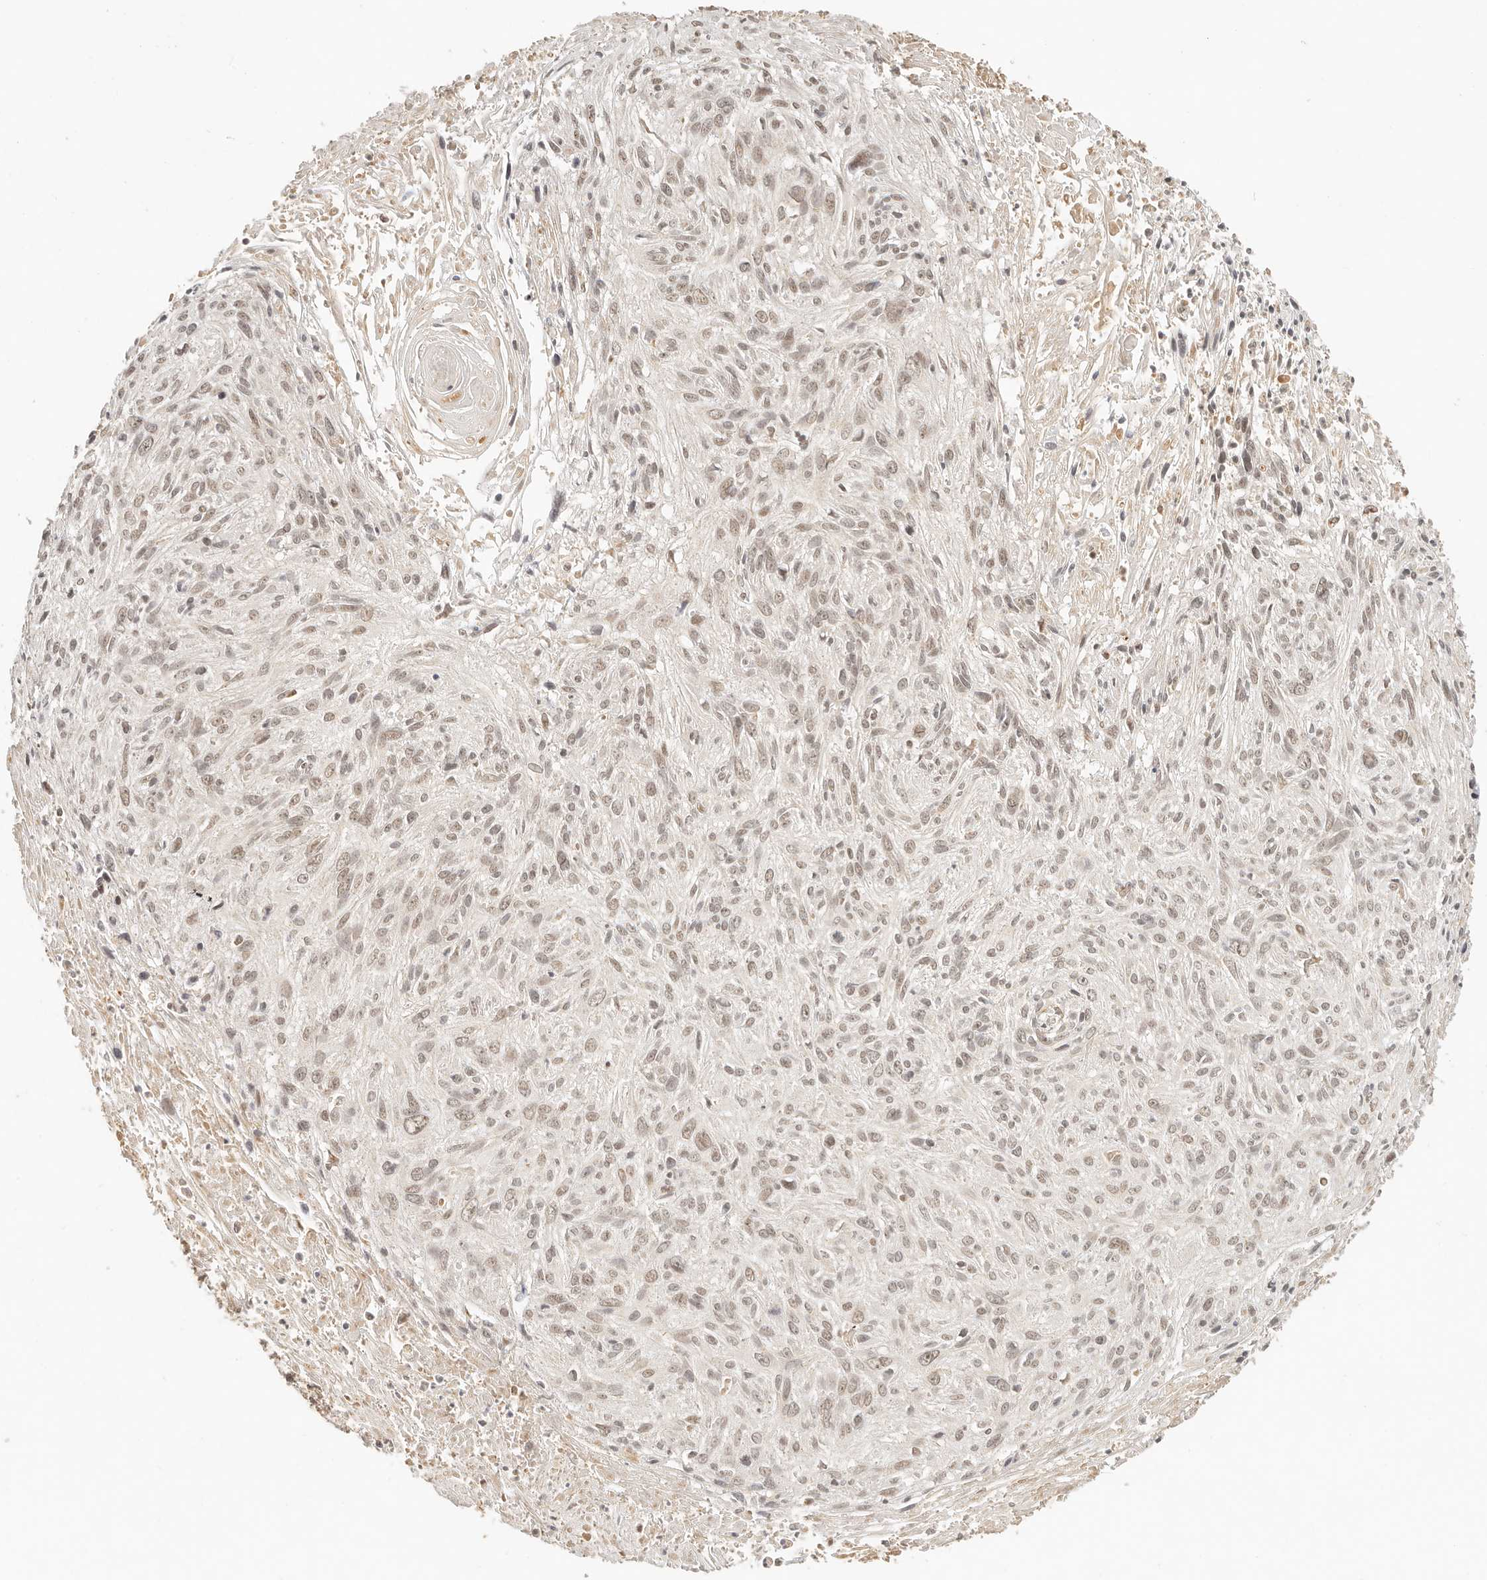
{"staining": {"intensity": "weak", "quantity": ">75%", "location": "nuclear"}, "tissue": "cervical cancer", "cell_type": "Tumor cells", "image_type": "cancer", "snomed": [{"axis": "morphology", "description": "Squamous cell carcinoma, NOS"}, {"axis": "topography", "description": "Cervix"}], "caption": "Brown immunohistochemical staining in squamous cell carcinoma (cervical) demonstrates weak nuclear staining in about >75% of tumor cells.", "gene": "INTS11", "patient": {"sex": "female", "age": 51}}